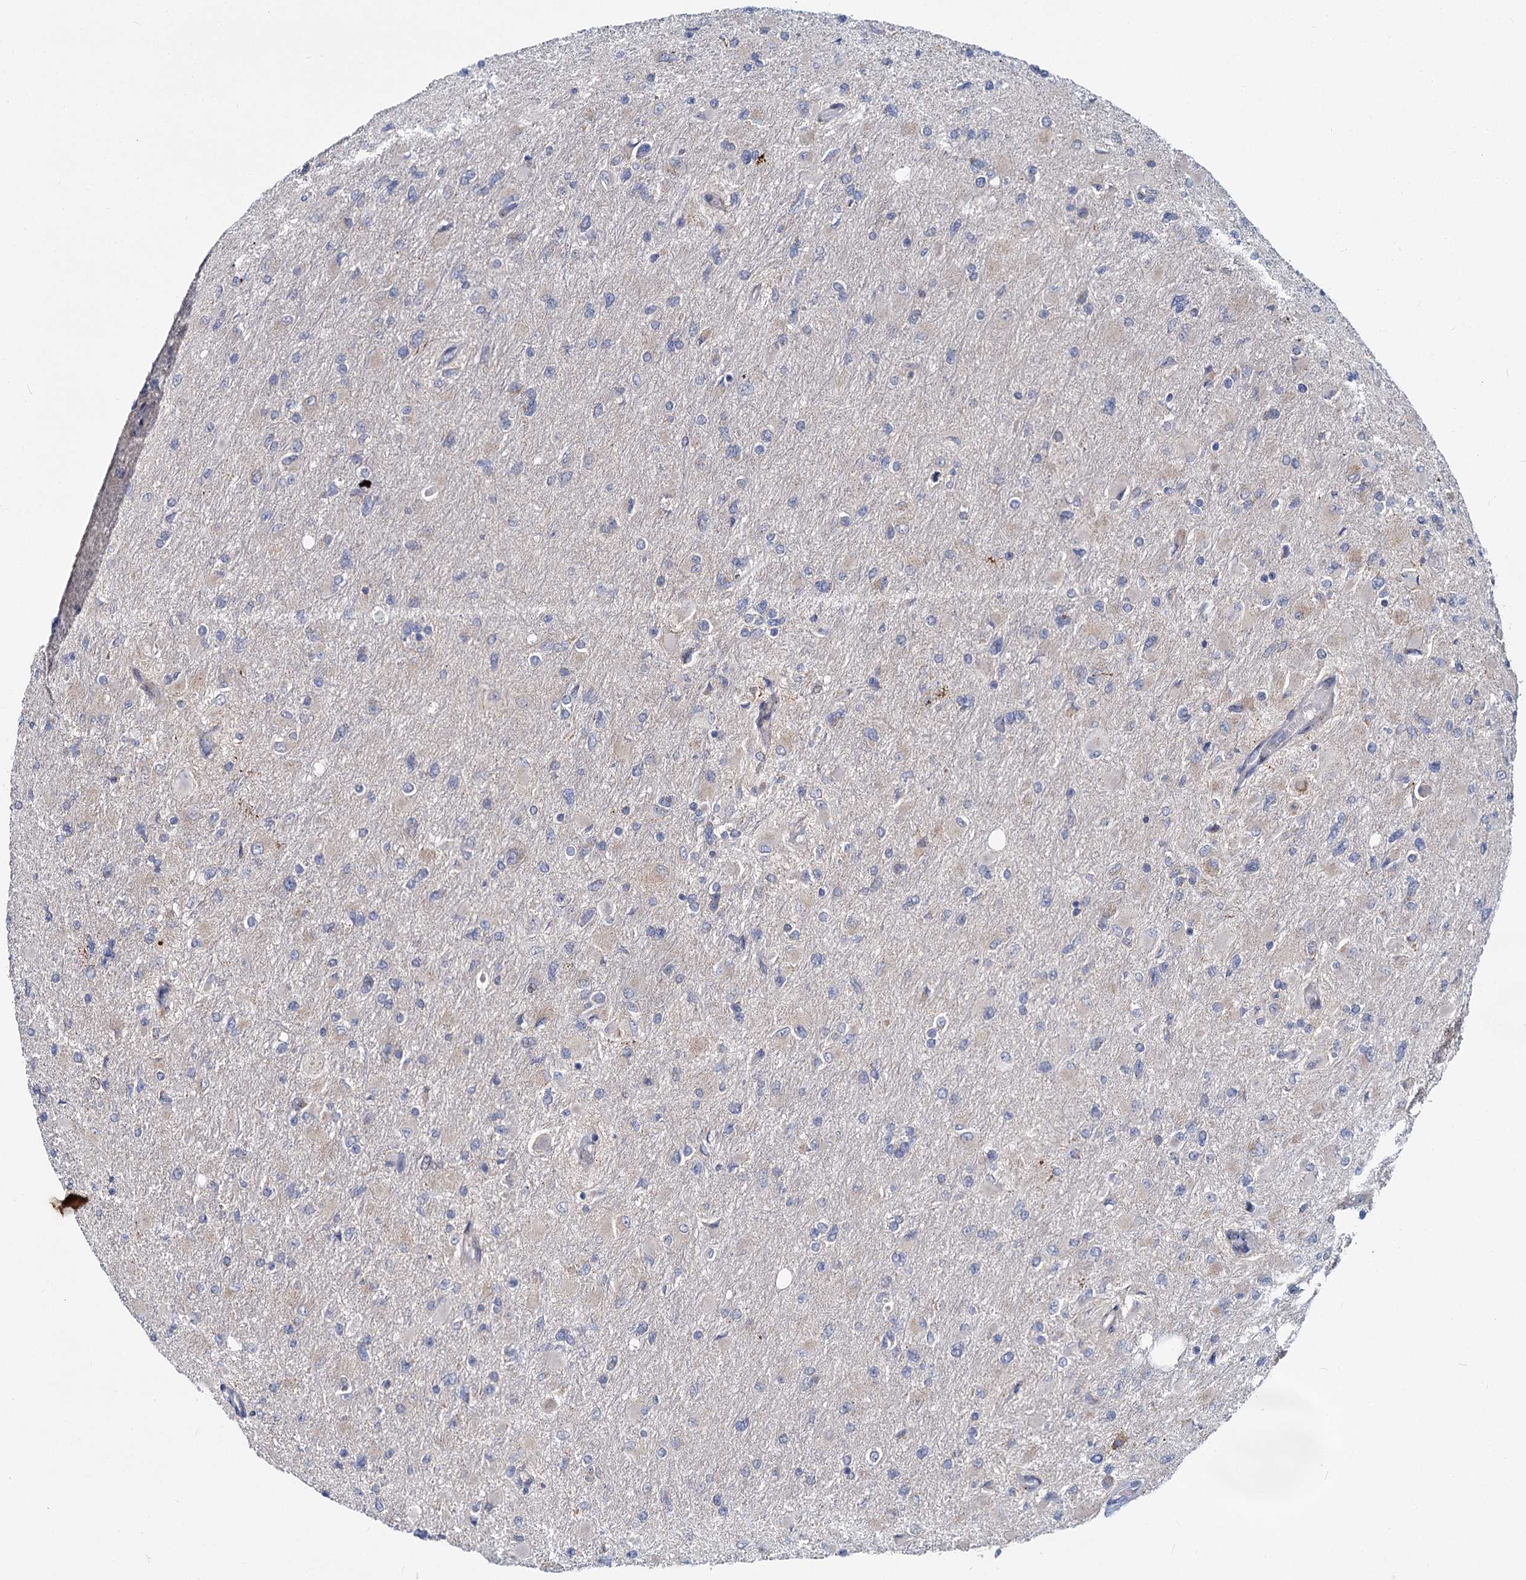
{"staining": {"intensity": "negative", "quantity": "none", "location": "none"}, "tissue": "glioma", "cell_type": "Tumor cells", "image_type": "cancer", "snomed": [{"axis": "morphology", "description": "Glioma, malignant, High grade"}, {"axis": "topography", "description": "Cerebral cortex"}], "caption": "There is no significant positivity in tumor cells of malignant glioma (high-grade).", "gene": "DCUN1D2", "patient": {"sex": "female", "age": 36}}